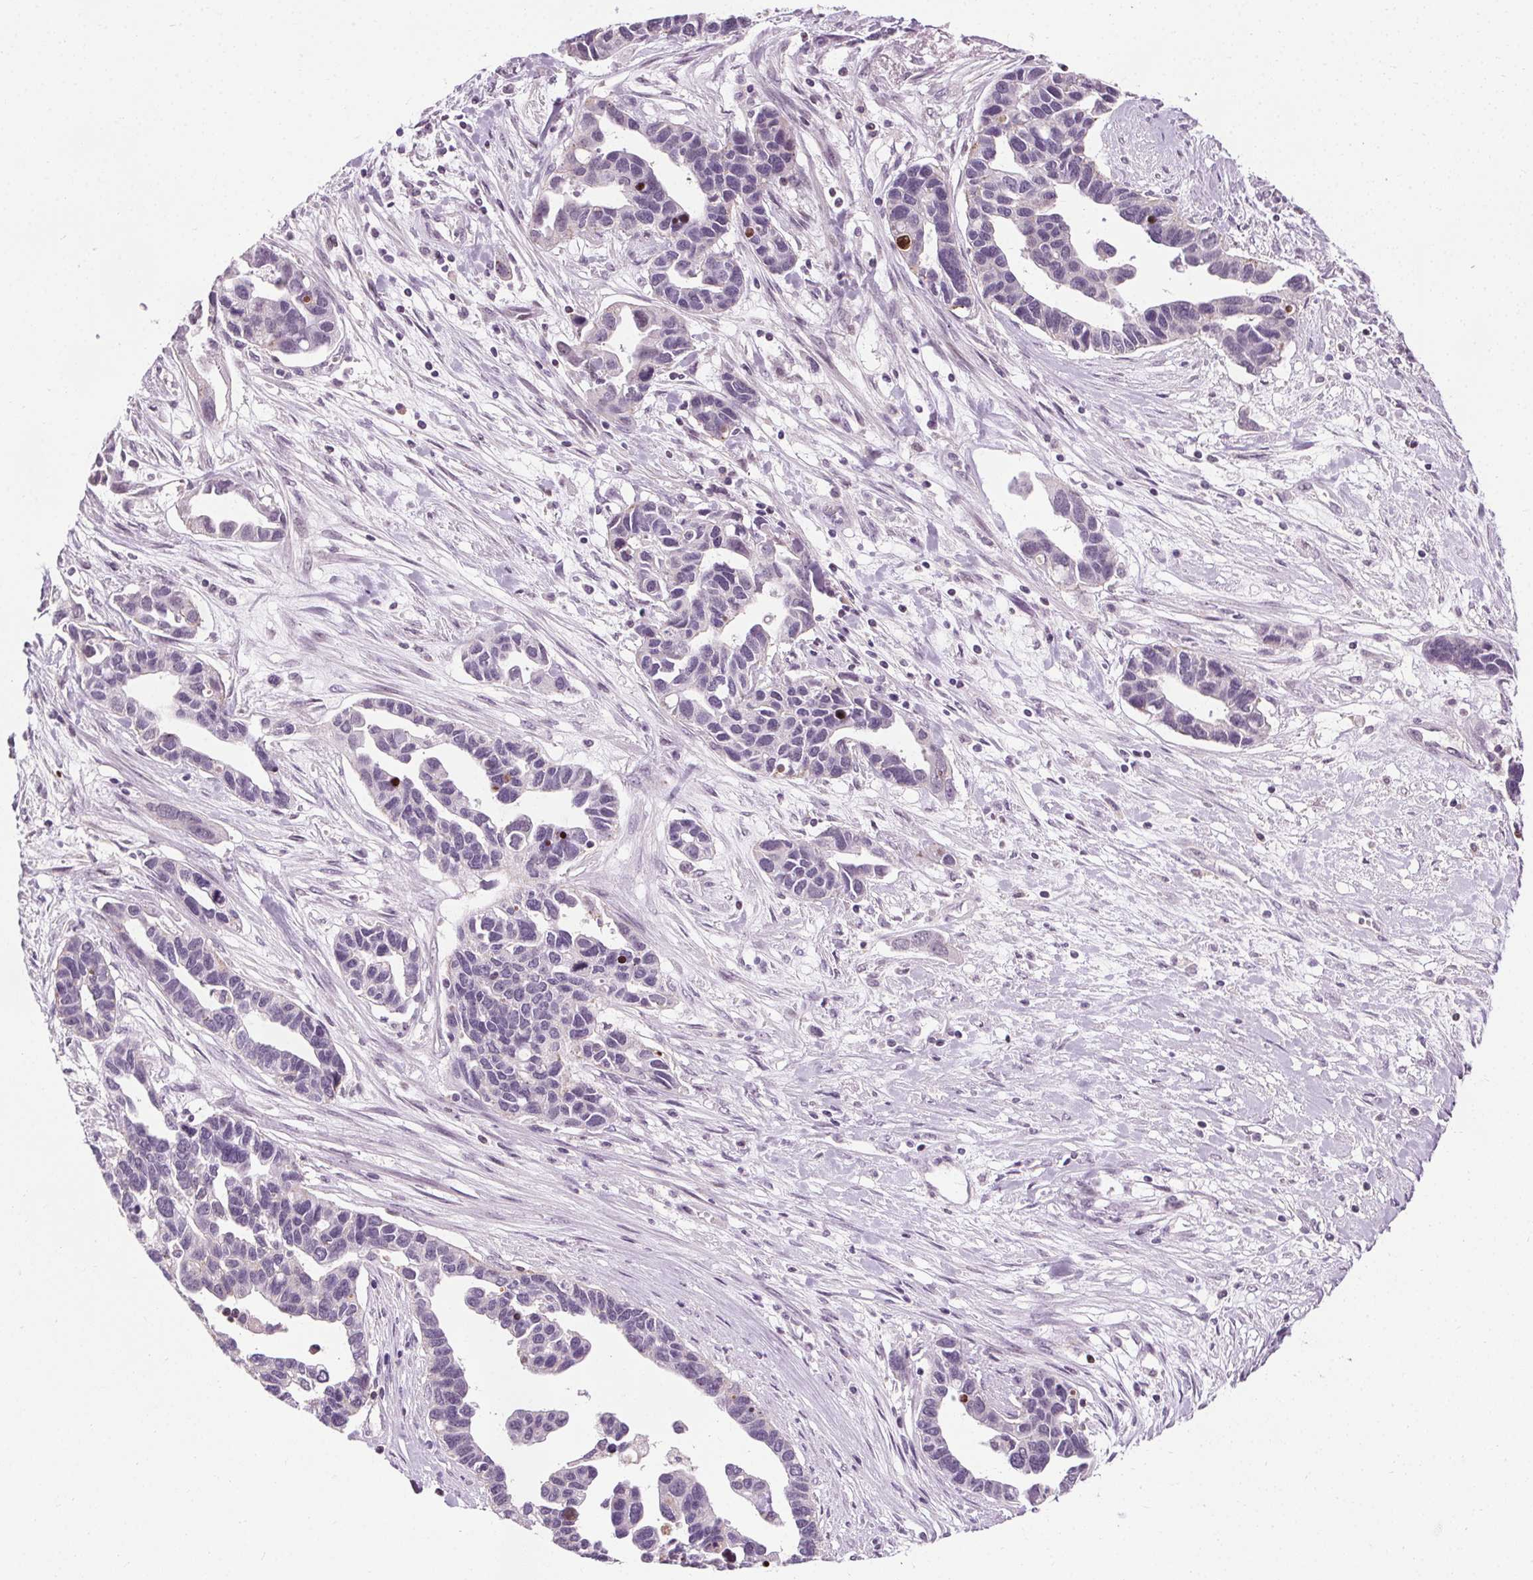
{"staining": {"intensity": "negative", "quantity": "none", "location": "none"}, "tissue": "ovarian cancer", "cell_type": "Tumor cells", "image_type": "cancer", "snomed": [{"axis": "morphology", "description": "Cystadenocarcinoma, serous, NOS"}, {"axis": "topography", "description": "Ovary"}], "caption": "DAB (3,3'-diaminobenzidine) immunohistochemical staining of serous cystadenocarcinoma (ovarian) exhibits no significant staining in tumor cells.", "gene": "CEBPA", "patient": {"sex": "female", "age": 54}}